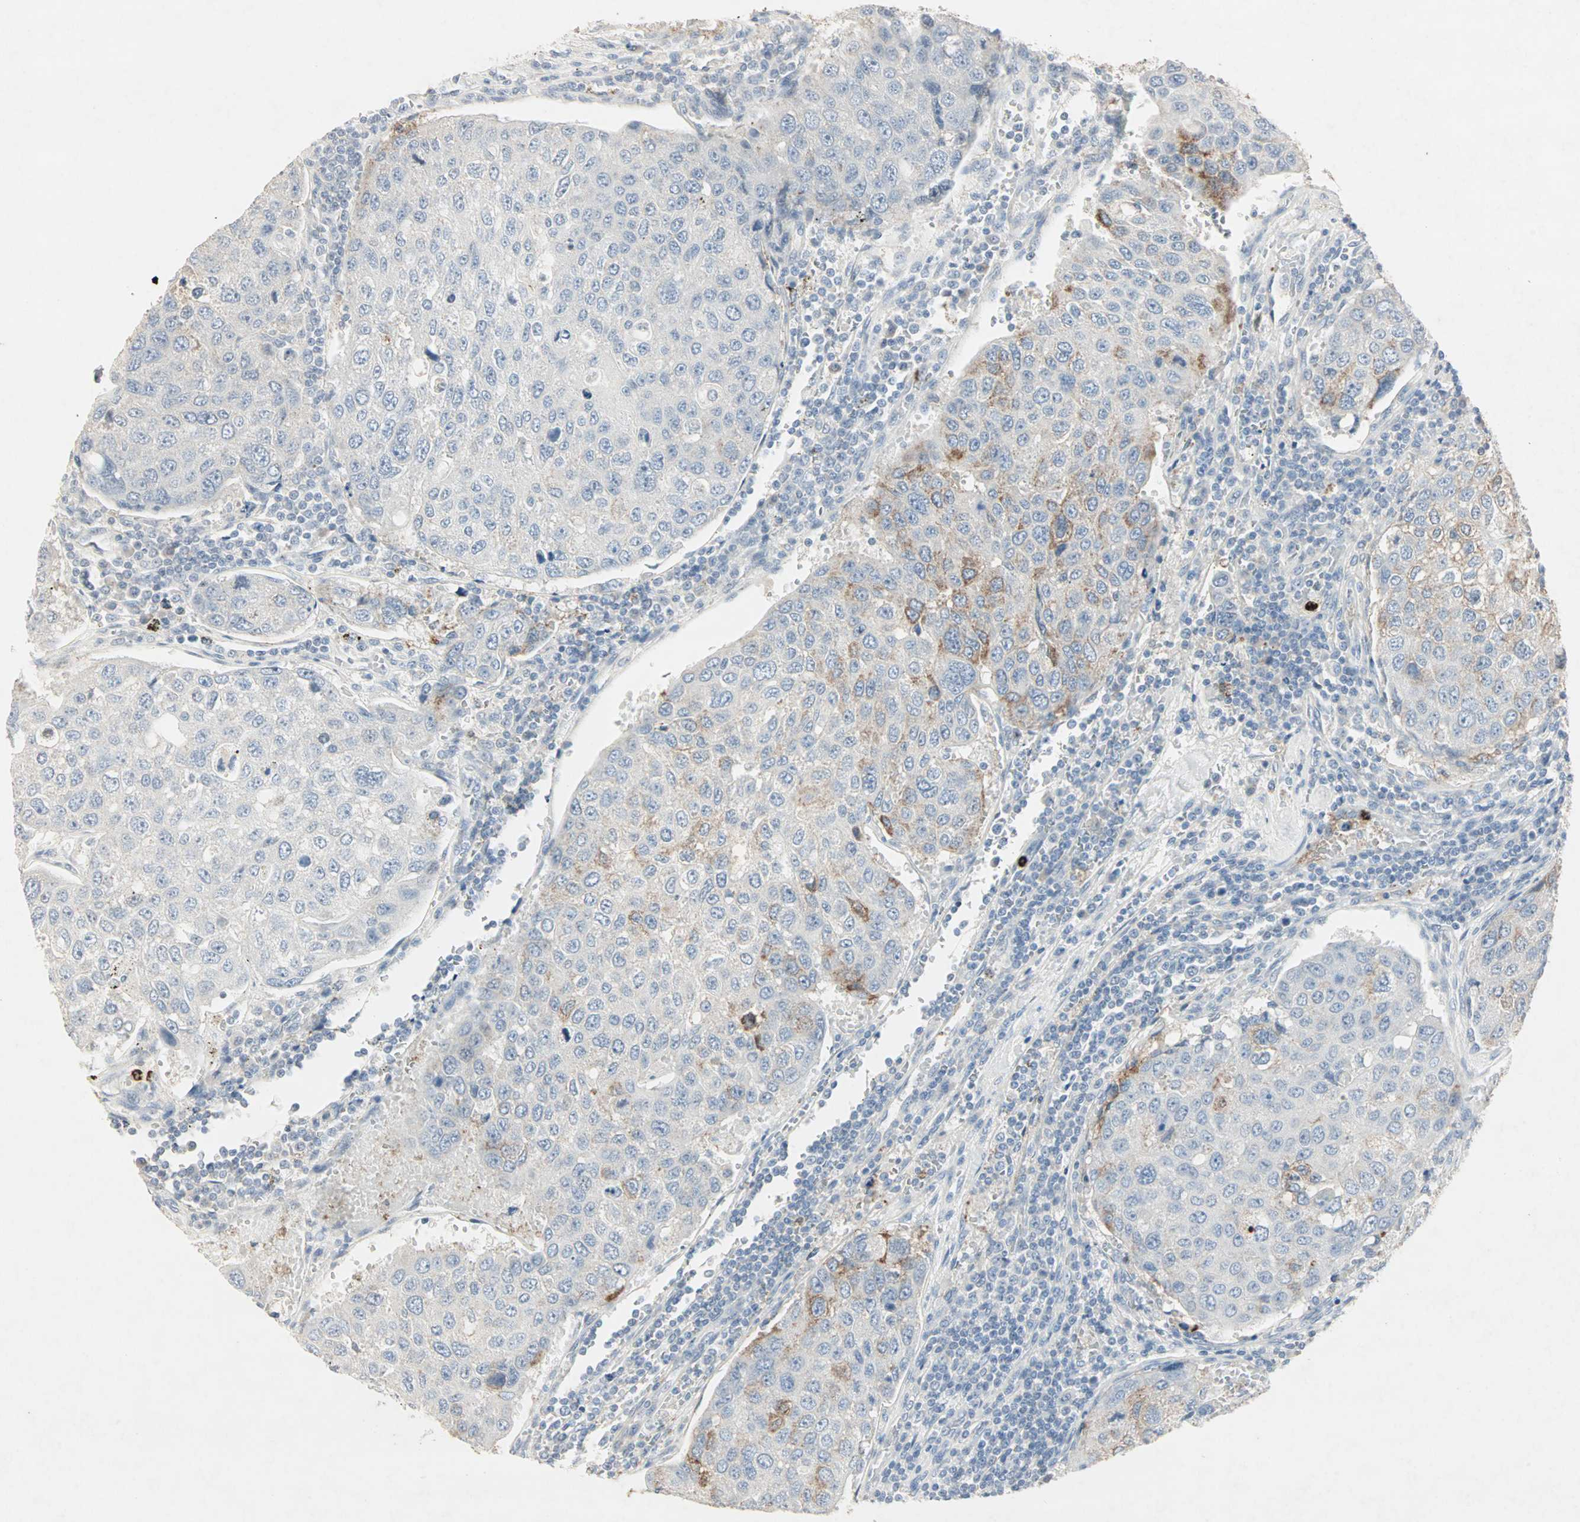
{"staining": {"intensity": "moderate", "quantity": "<25%", "location": "cytoplasmic/membranous"}, "tissue": "urothelial cancer", "cell_type": "Tumor cells", "image_type": "cancer", "snomed": [{"axis": "morphology", "description": "Urothelial carcinoma, High grade"}, {"axis": "topography", "description": "Lymph node"}, {"axis": "topography", "description": "Urinary bladder"}], "caption": "This image shows IHC staining of human urothelial carcinoma (high-grade), with low moderate cytoplasmic/membranous positivity in about <25% of tumor cells.", "gene": "CEACAM6", "patient": {"sex": "male", "age": 51}}